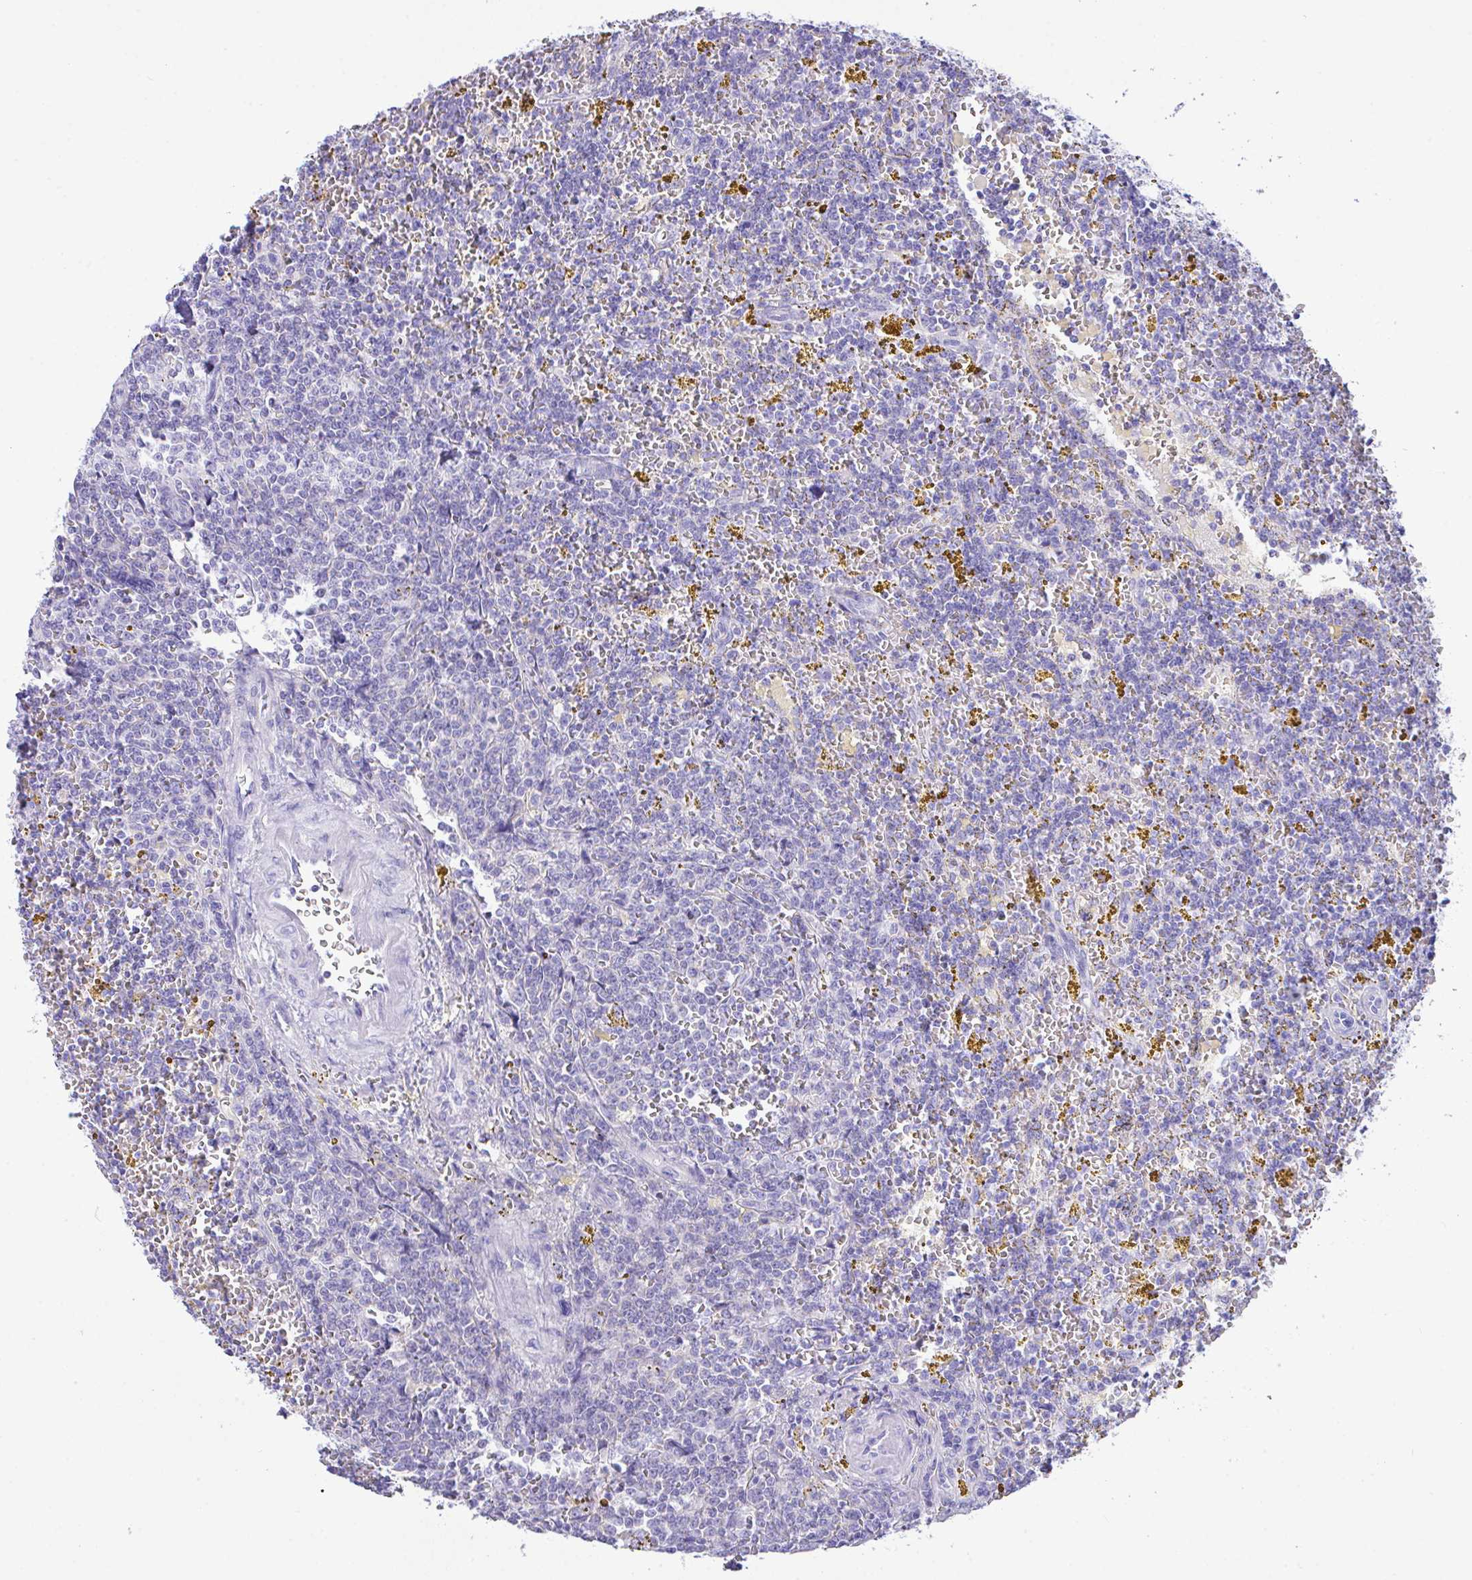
{"staining": {"intensity": "negative", "quantity": "none", "location": "none"}, "tissue": "lymphoma", "cell_type": "Tumor cells", "image_type": "cancer", "snomed": [{"axis": "morphology", "description": "Malignant lymphoma, non-Hodgkin's type, Low grade"}, {"axis": "topography", "description": "Spleen"}, {"axis": "topography", "description": "Lymph node"}], "caption": "Immunohistochemistry (IHC) micrograph of neoplastic tissue: human lymphoma stained with DAB (3,3'-diaminobenzidine) exhibits no significant protein staining in tumor cells. Nuclei are stained in blue.", "gene": "NLRP8", "patient": {"sex": "female", "age": 66}}